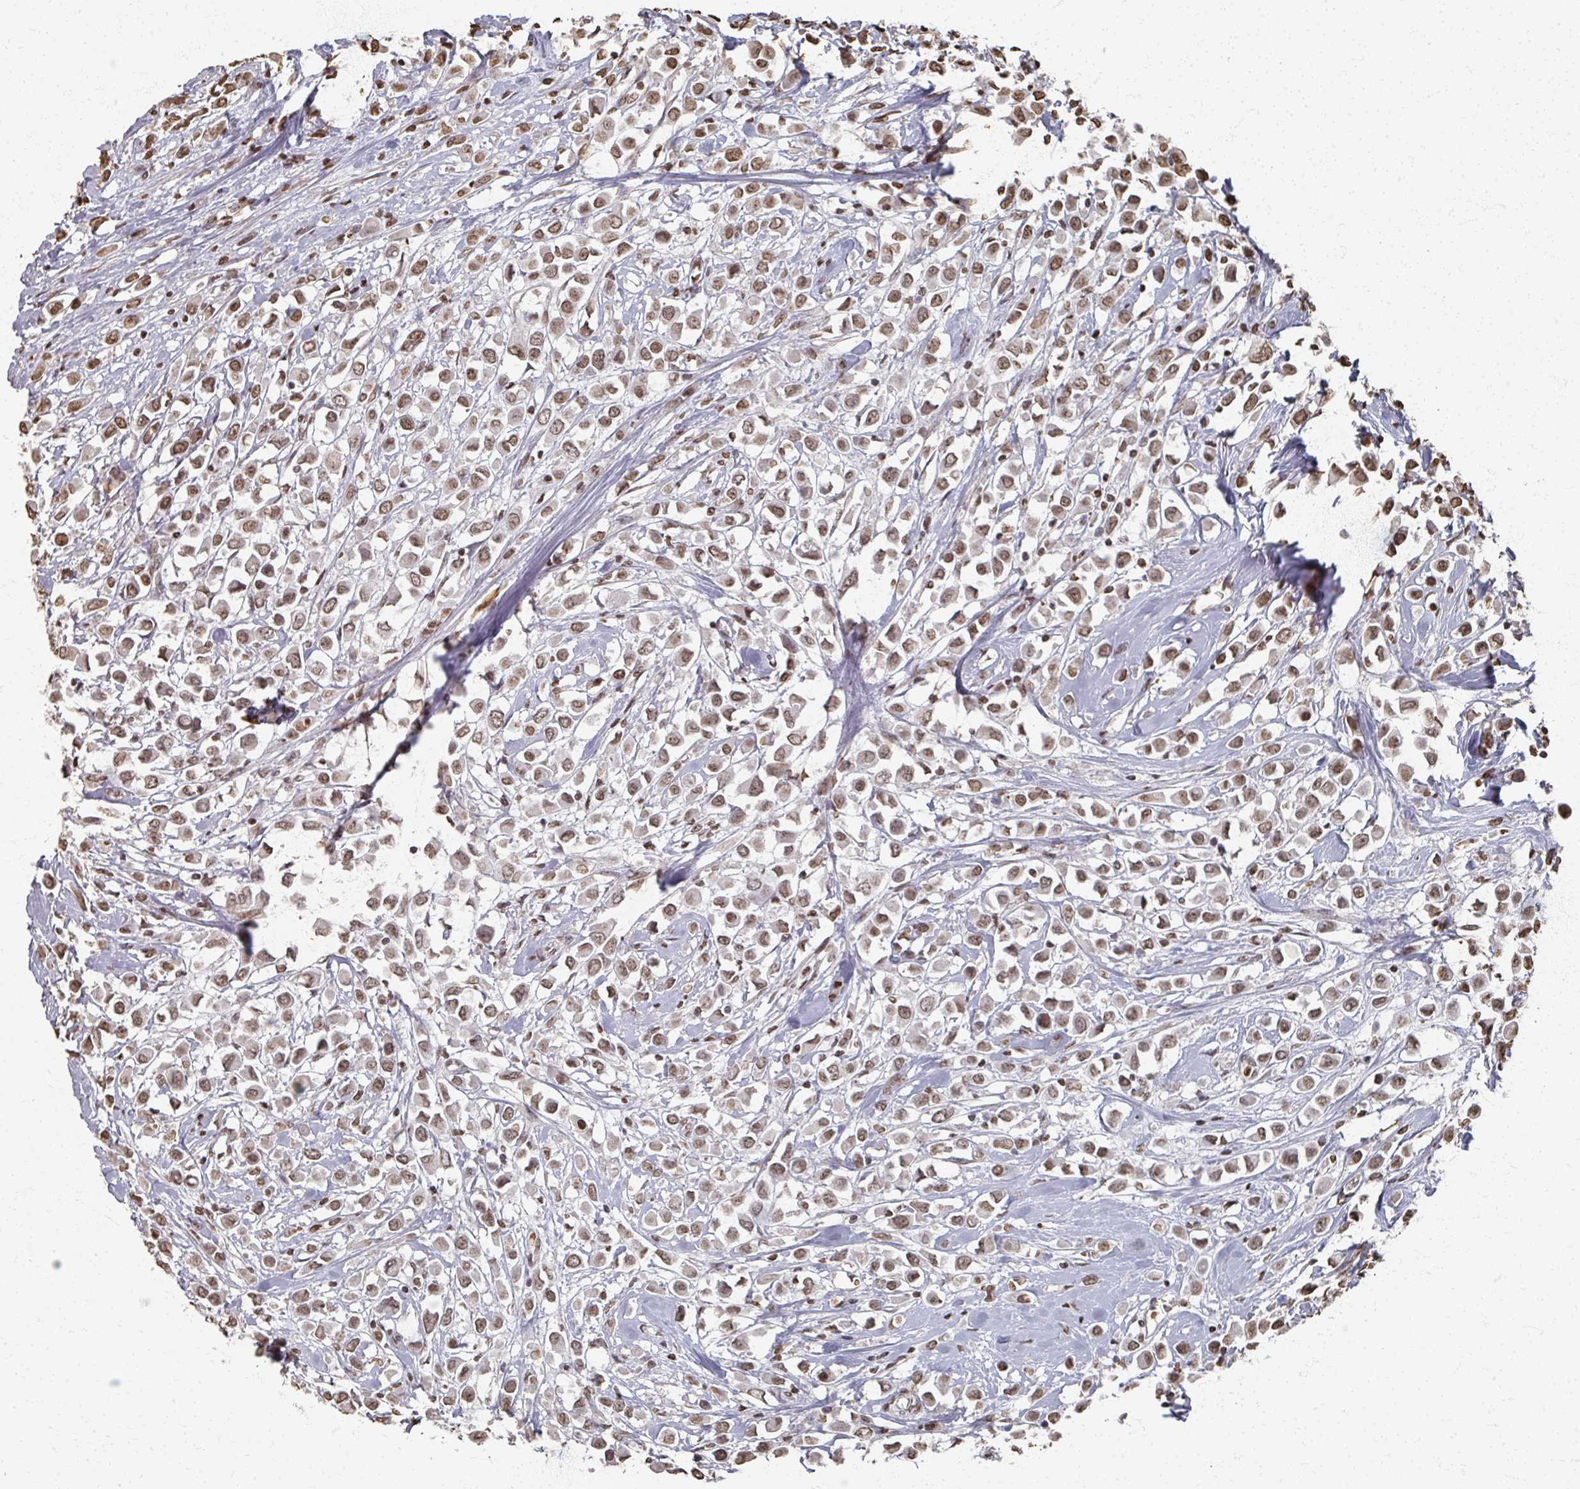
{"staining": {"intensity": "moderate", "quantity": ">75%", "location": "nuclear"}, "tissue": "breast cancer", "cell_type": "Tumor cells", "image_type": "cancer", "snomed": [{"axis": "morphology", "description": "Duct carcinoma"}, {"axis": "topography", "description": "Breast"}], "caption": "A micrograph of human breast cancer stained for a protein reveals moderate nuclear brown staining in tumor cells. (DAB IHC with brightfield microscopy, high magnification).", "gene": "DCUN1D5", "patient": {"sex": "female", "age": 61}}